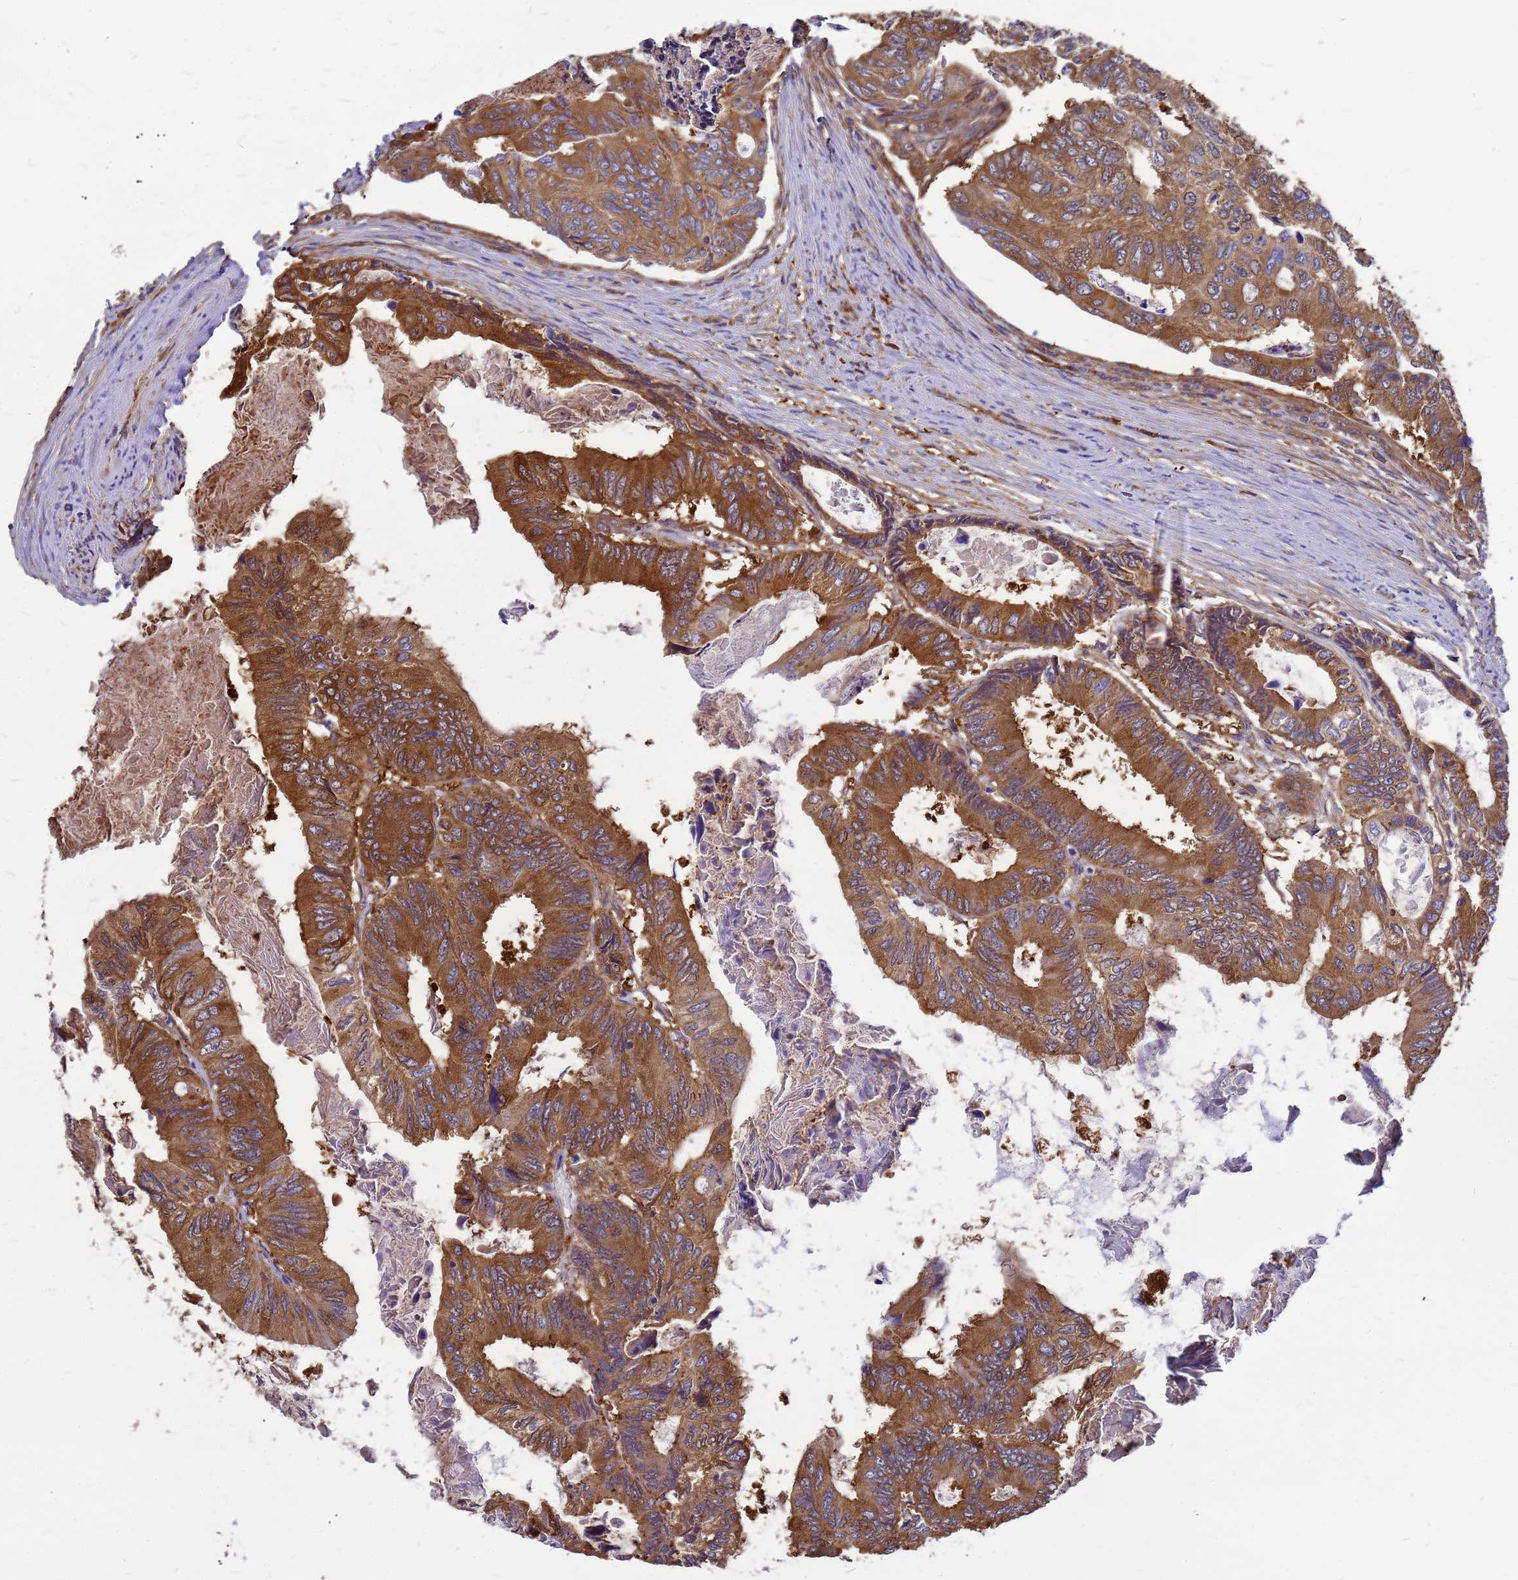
{"staining": {"intensity": "moderate", "quantity": ">75%", "location": "cytoplasmic/membranous"}, "tissue": "colorectal cancer", "cell_type": "Tumor cells", "image_type": "cancer", "snomed": [{"axis": "morphology", "description": "Adenocarcinoma, NOS"}, {"axis": "topography", "description": "Colon"}], "caption": "Immunohistochemical staining of colorectal adenocarcinoma reveals moderate cytoplasmic/membranous protein expression in about >75% of tumor cells.", "gene": "GID4", "patient": {"sex": "male", "age": 85}}